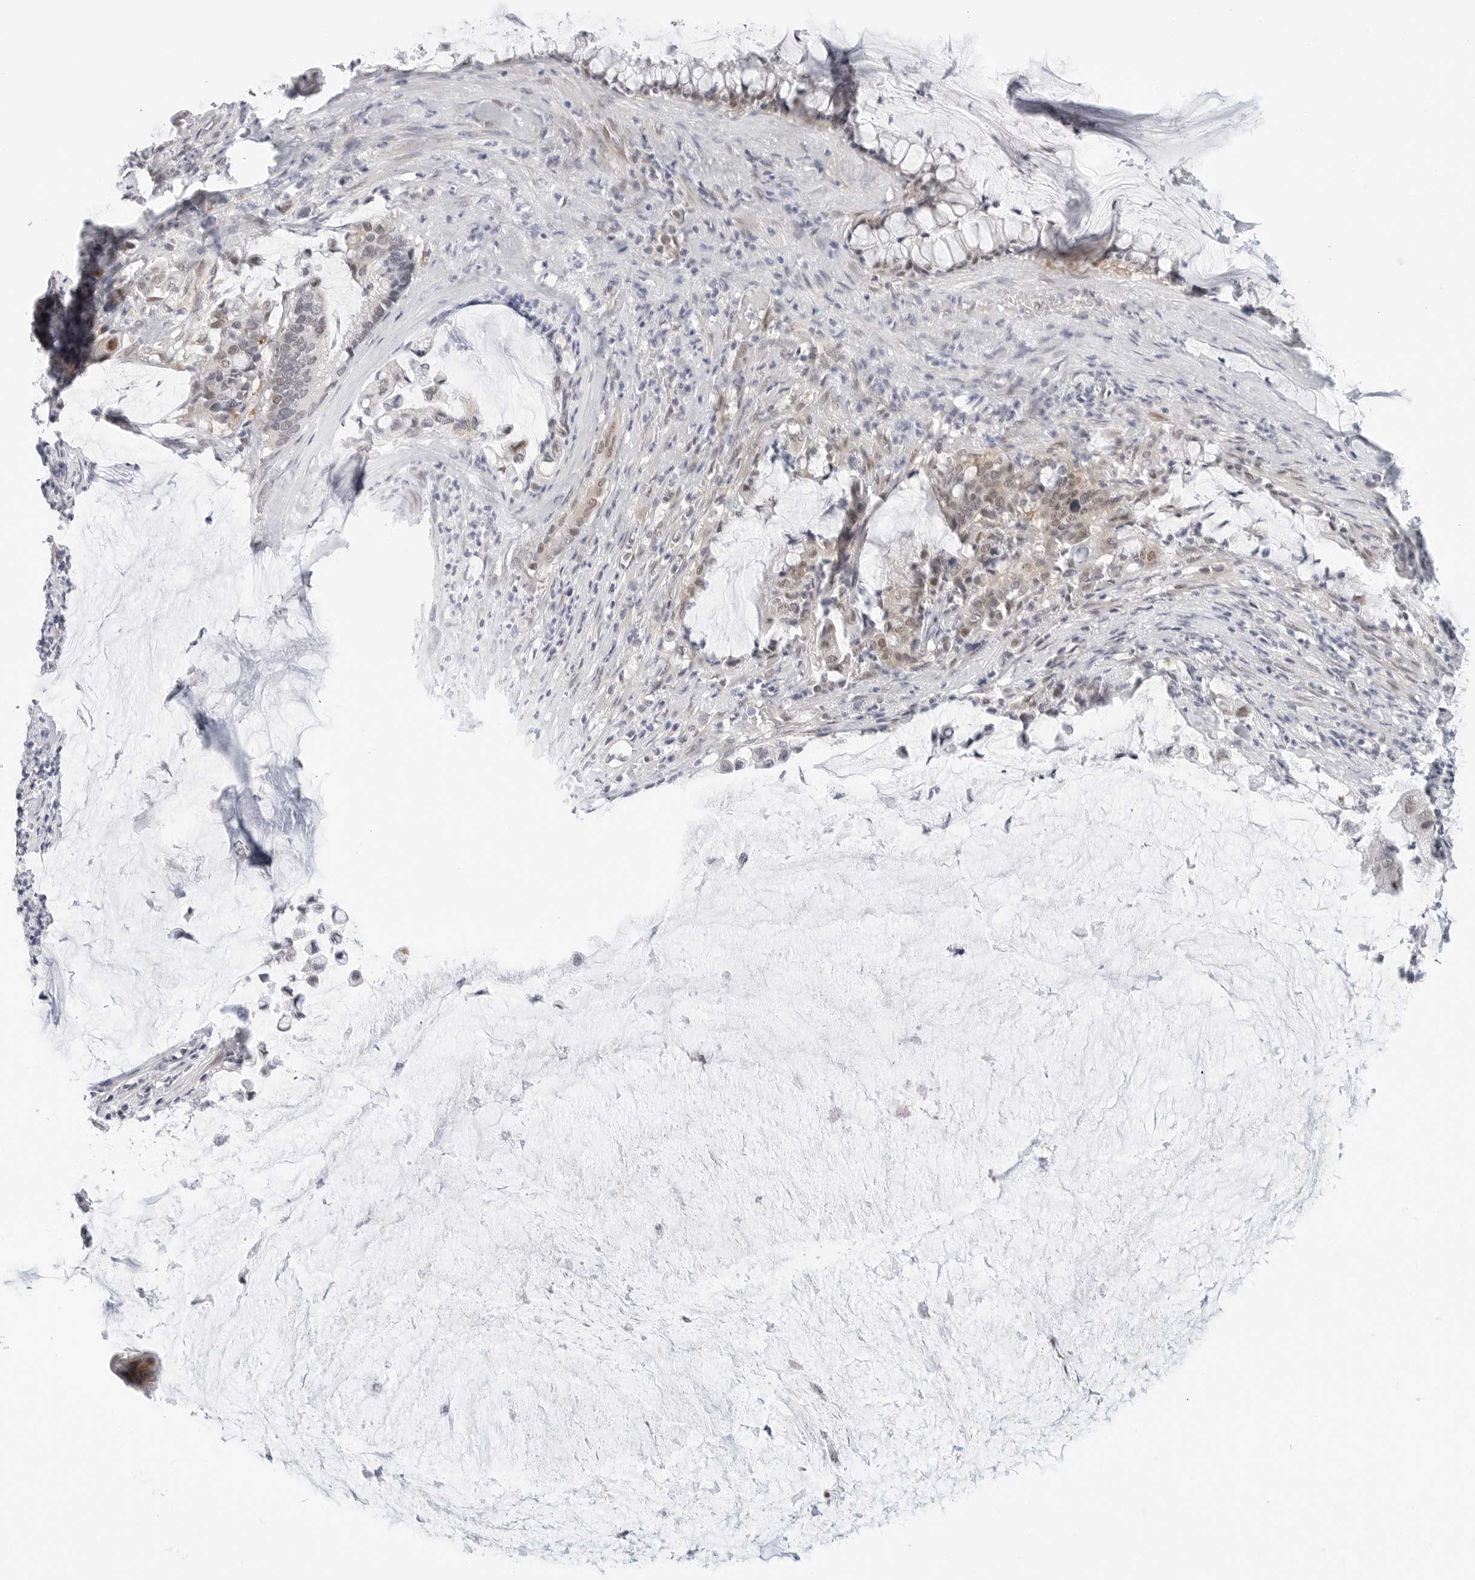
{"staining": {"intensity": "weak", "quantity": "25%-75%", "location": "cytoplasmic/membranous,nuclear"}, "tissue": "pancreatic cancer", "cell_type": "Tumor cells", "image_type": "cancer", "snomed": [{"axis": "morphology", "description": "Adenocarcinoma, NOS"}, {"axis": "topography", "description": "Pancreas"}], "caption": "Human pancreatic cancer stained for a protein (brown) shows weak cytoplasmic/membranous and nuclear positive expression in about 25%-75% of tumor cells.", "gene": "TSEN2", "patient": {"sex": "male", "age": 41}}